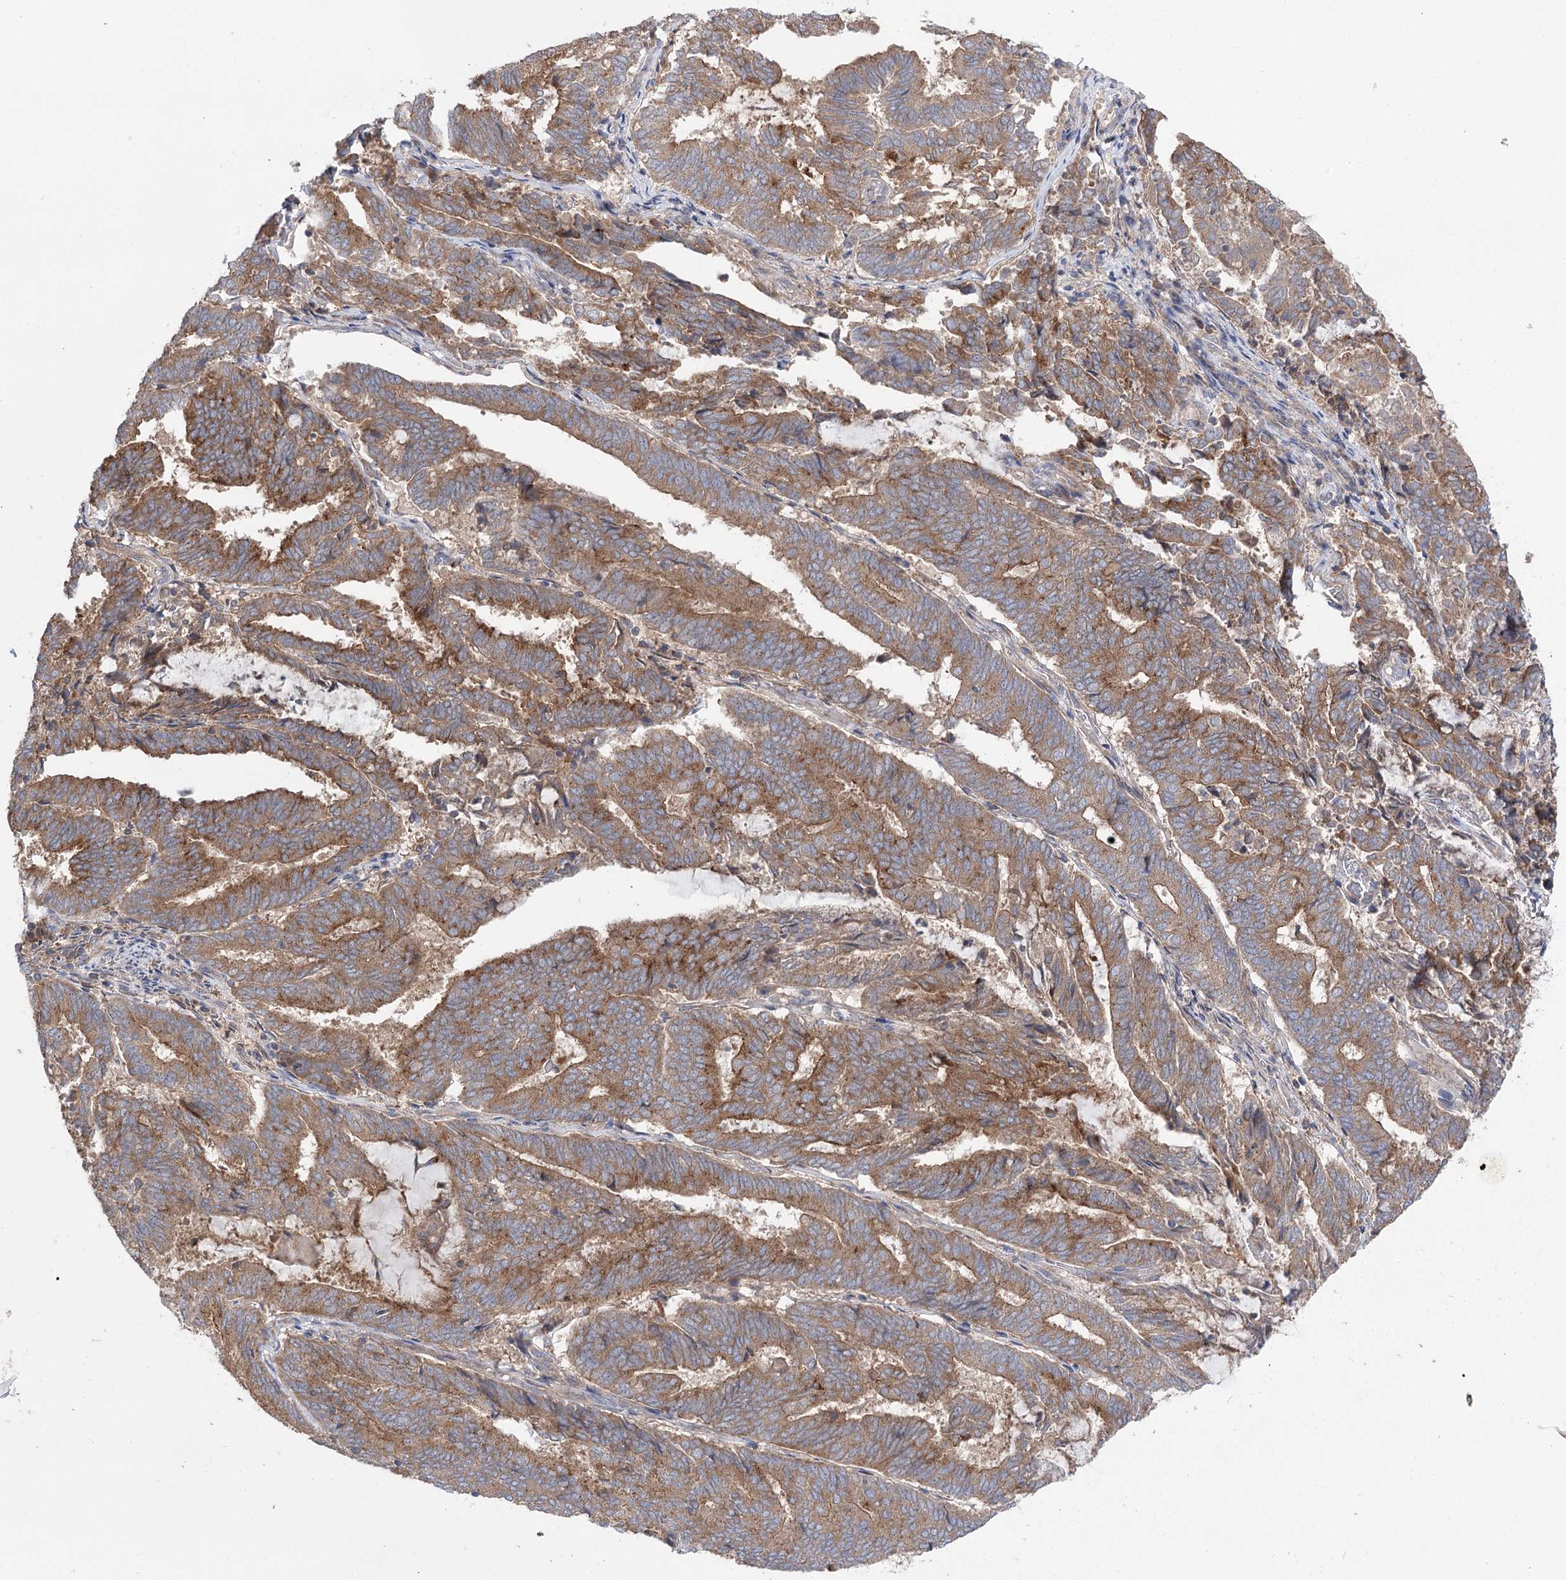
{"staining": {"intensity": "moderate", "quantity": ">75%", "location": "cytoplasmic/membranous"}, "tissue": "endometrial cancer", "cell_type": "Tumor cells", "image_type": "cancer", "snomed": [{"axis": "morphology", "description": "Adenocarcinoma, NOS"}, {"axis": "topography", "description": "Endometrium"}], "caption": "Endometrial cancer (adenocarcinoma) stained for a protein (brown) reveals moderate cytoplasmic/membranous positive positivity in about >75% of tumor cells.", "gene": "VPS37B", "patient": {"sex": "female", "age": 80}}